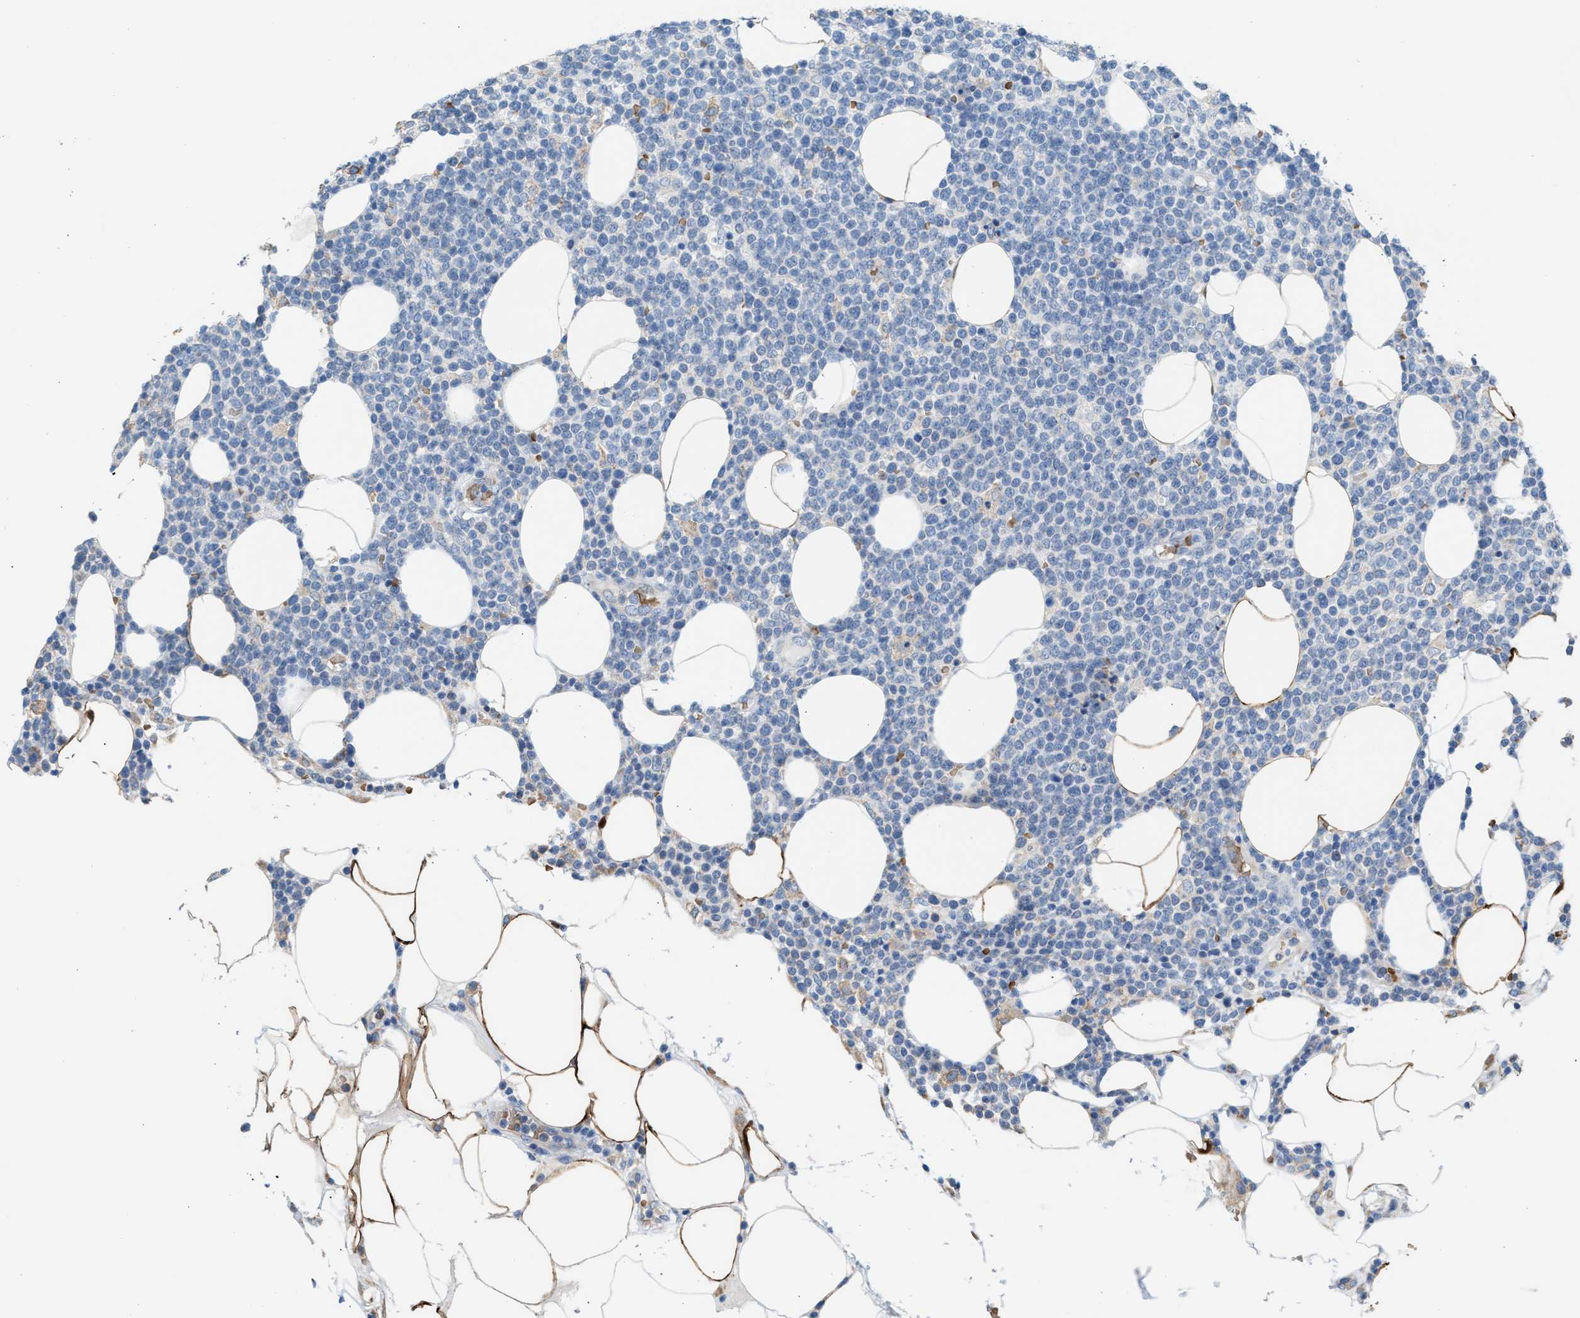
{"staining": {"intensity": "negative", "quantity": "none", "location": "none"}, "tissue": "lymphoma", "cell_type": "Tumor cells", "image_type": "cancer", "snomed": [{"axis": "morphology", "description": "Malignant lymphoma, non-Hodgkin's type, High grade"}, {"axis": "topography", "description": "Lymph node"}], "caption": "High magnification brightfield microscopy of malignant lymphoma, non-Hodgkin's type (high-grade) stained with DAB (brown) and counterstained with hematoxylin (blue): tumor cells show no significant staining.", "gene": "CA3", "patient": {"sex": "male", "age": 61}}